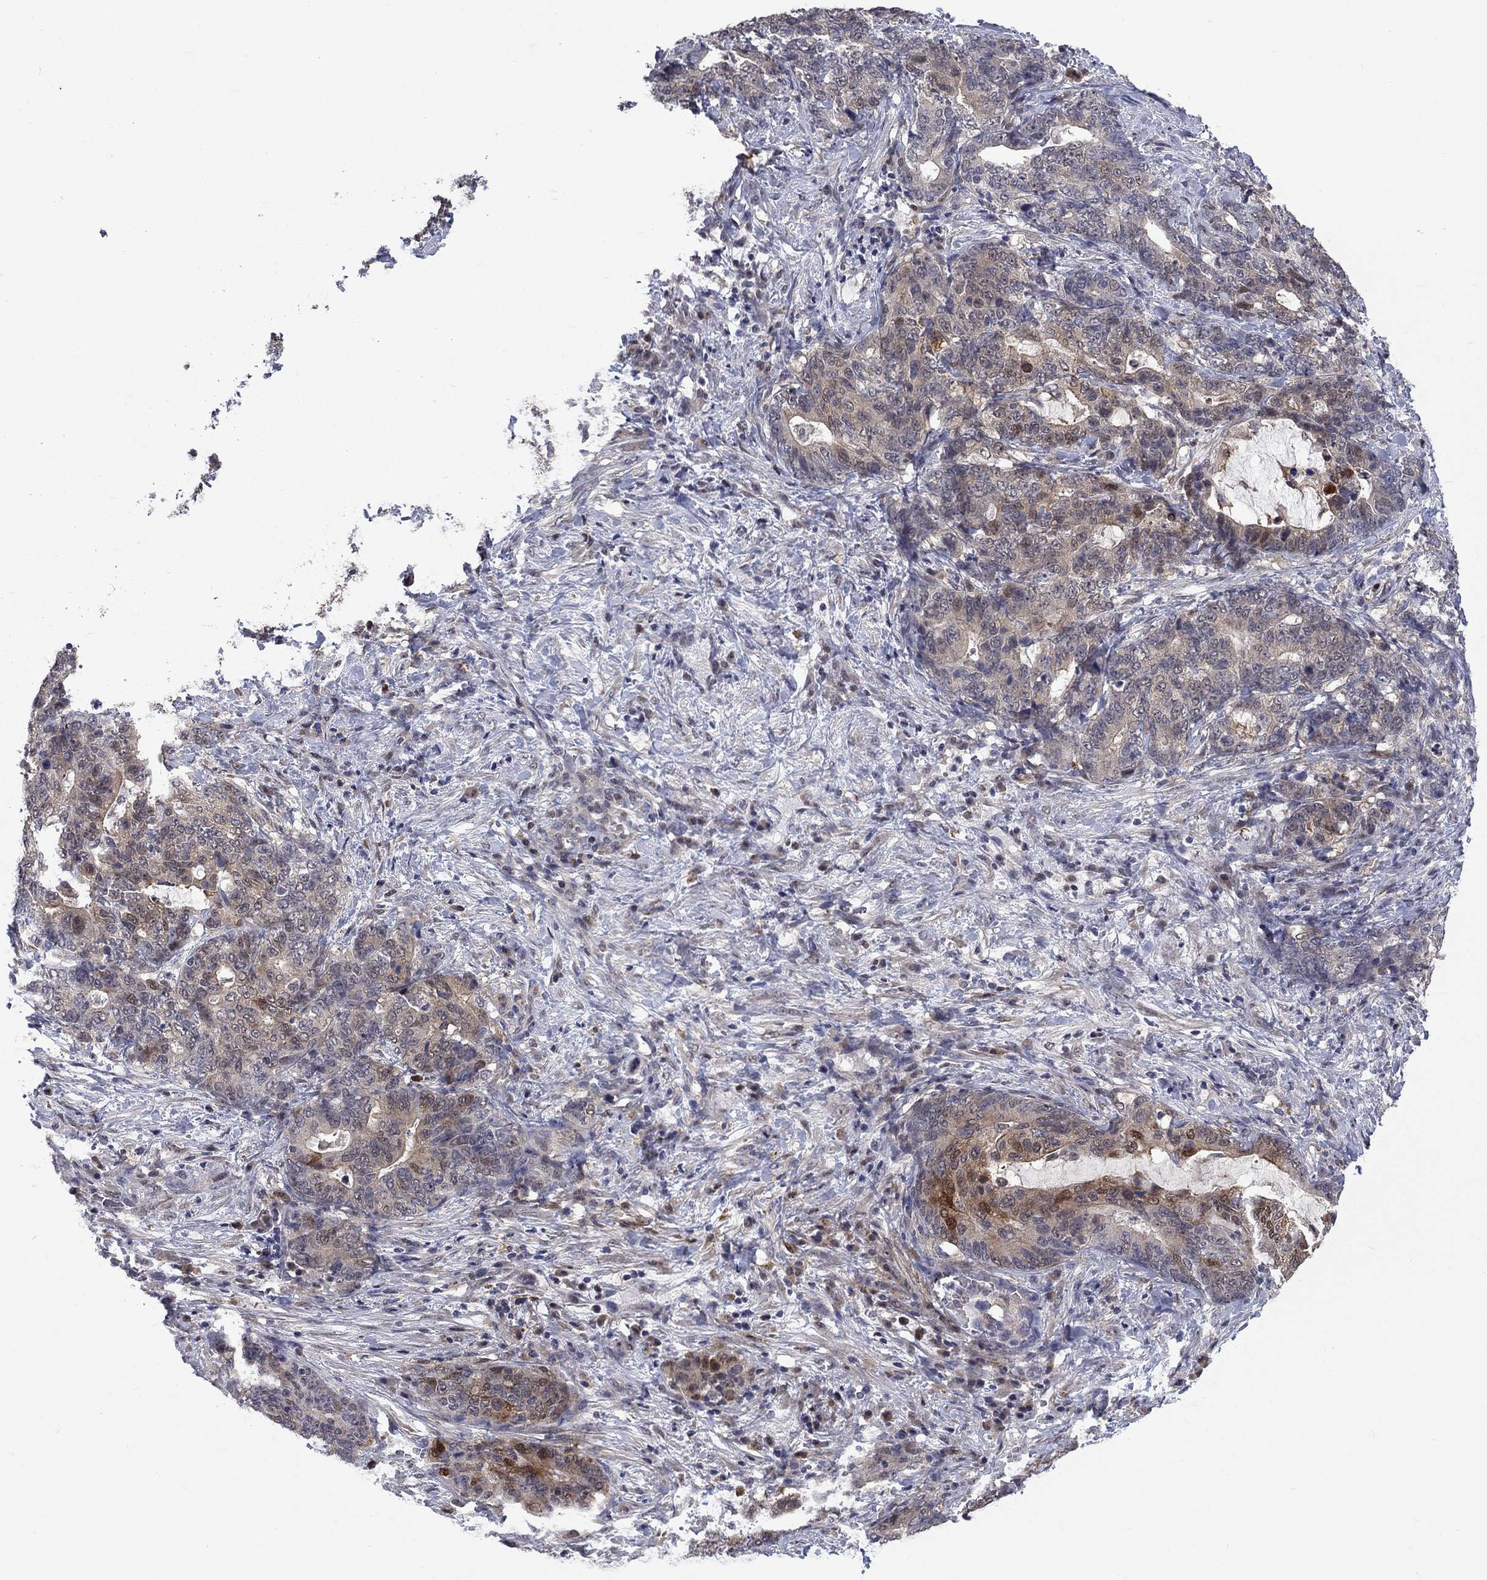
{"staining": {"intensity": "moderate", "quantity": "<25%", "location": "cytoplasmic/membranous"}, "tissue": "stomach cancer", "cell_type": "Tumor cells", "image_type": "cancer", "snomed": [{"axis": "morphology", "description": "Normal tissue, NOS"}, {"axis": "morphology", "description": "Adenocarcinoma, NOS"}, {"axis": "topography", "description": "Stomach"}], "caption": "Adenocarcinoma (stomach) stained with a brown dye shows moderate cytoplasmic/membranous positive positivity in approximately <25% of tumor cells.", "gene": "CBR1", "patient": {"sex": "female", "age": 64}}